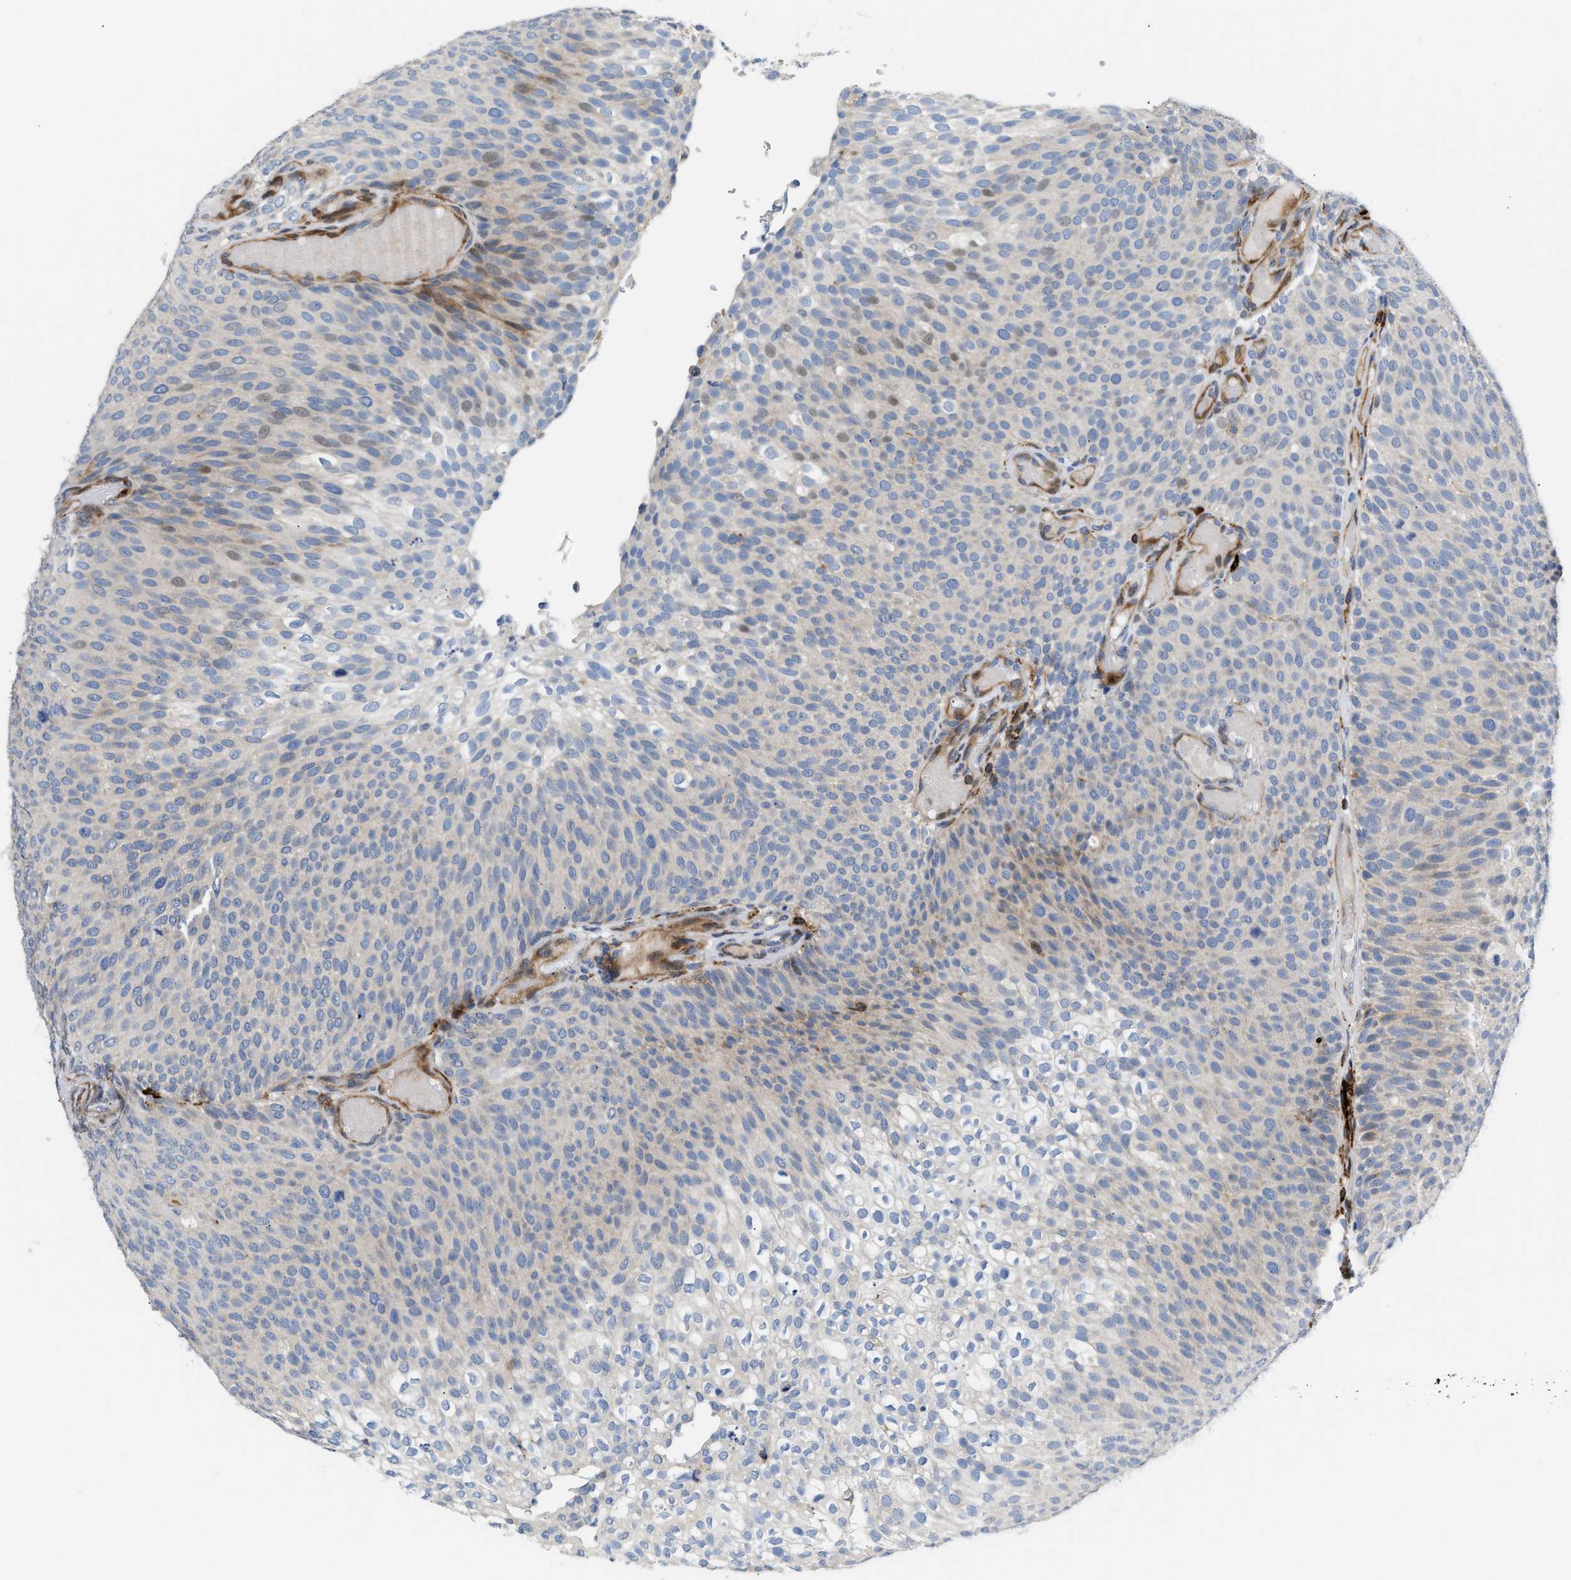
{"staining": {"intensity": "weak", "quantity": "<25%", "location": "cytoplasmic/membranous,nuclear"}, "tissue": "urothelial cancer", "cell_type": "Tumor cells", "image_type": "cancer", "snomed": [{"axis": "morphology", "description": "Urothelial carcinoma, Low grade"}, {"axis": "topography", "description": "Urinary bladder"}], "caption": "High power microscopy image of an immunohistochemistry (IHC) histopathology image of urothelial cancer, revealing no significant expression in tumor cells. (DAB (3,3'-diaminobenzidine) IHC, high magnification).", "gene": "ATP9A", "patient": {"sex": "male", "age": 78}}